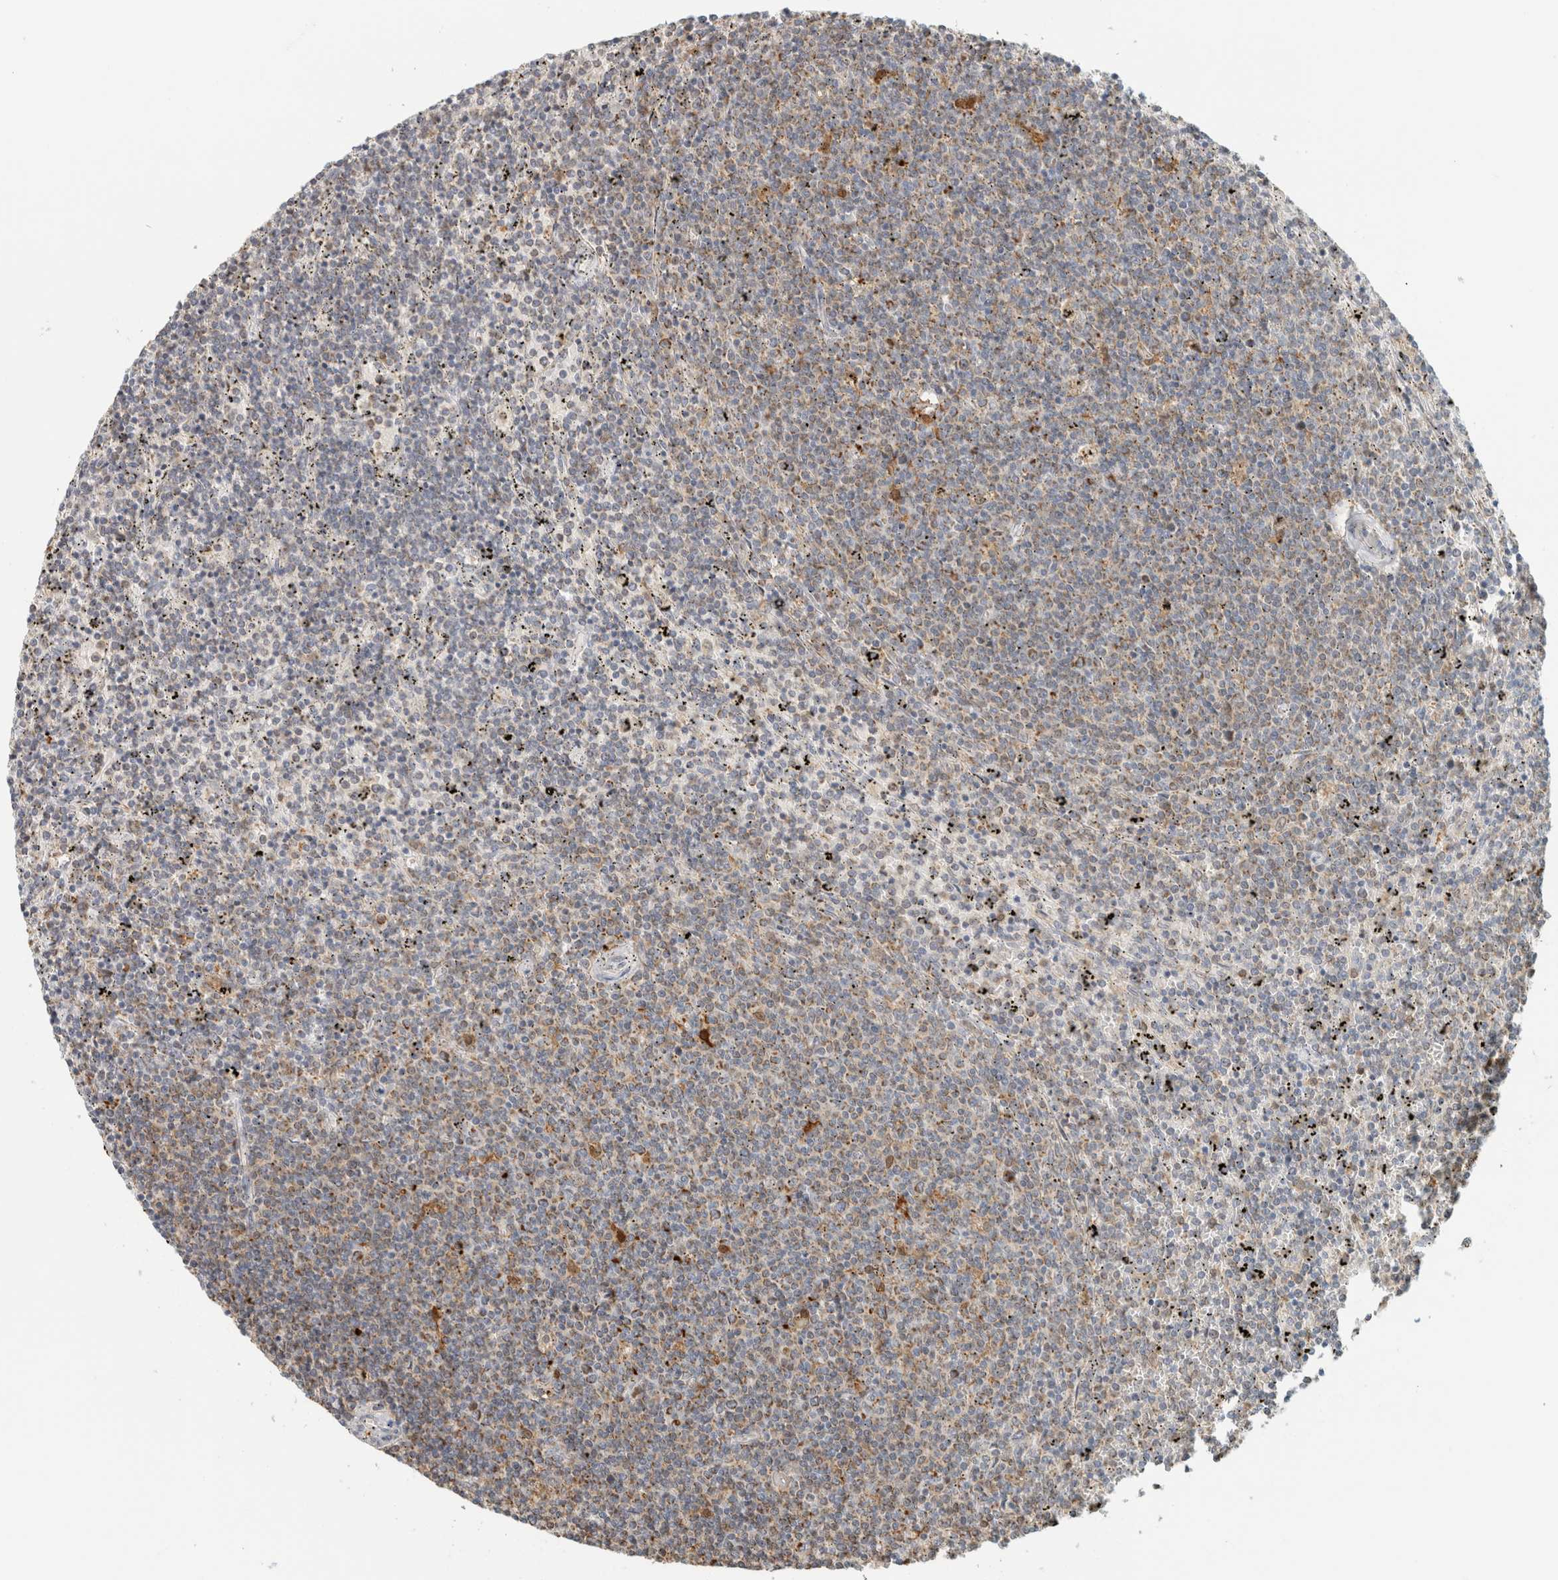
{"staining": {"intensity": "weak", "quantity": "25%-75%", "location": "cytoplasmic/membranous"}, "tissue": "lymphoma", "cell_type": "Tumor cells", "image_type": "cancer", "snomed": [{"axis": "morphology", "description": "Malignant lymphoma, non-Hodgkin's type, Low grade"}, {"axis": "topography", "description": "Spleen"}], "caption": "Tumor cells demonstrate weak cytoplasmic/membranous staining in about 25%-75% of cells in lymphoma.", "gene": "CAPG", "patient": {"sex": "female", "age": 50}}